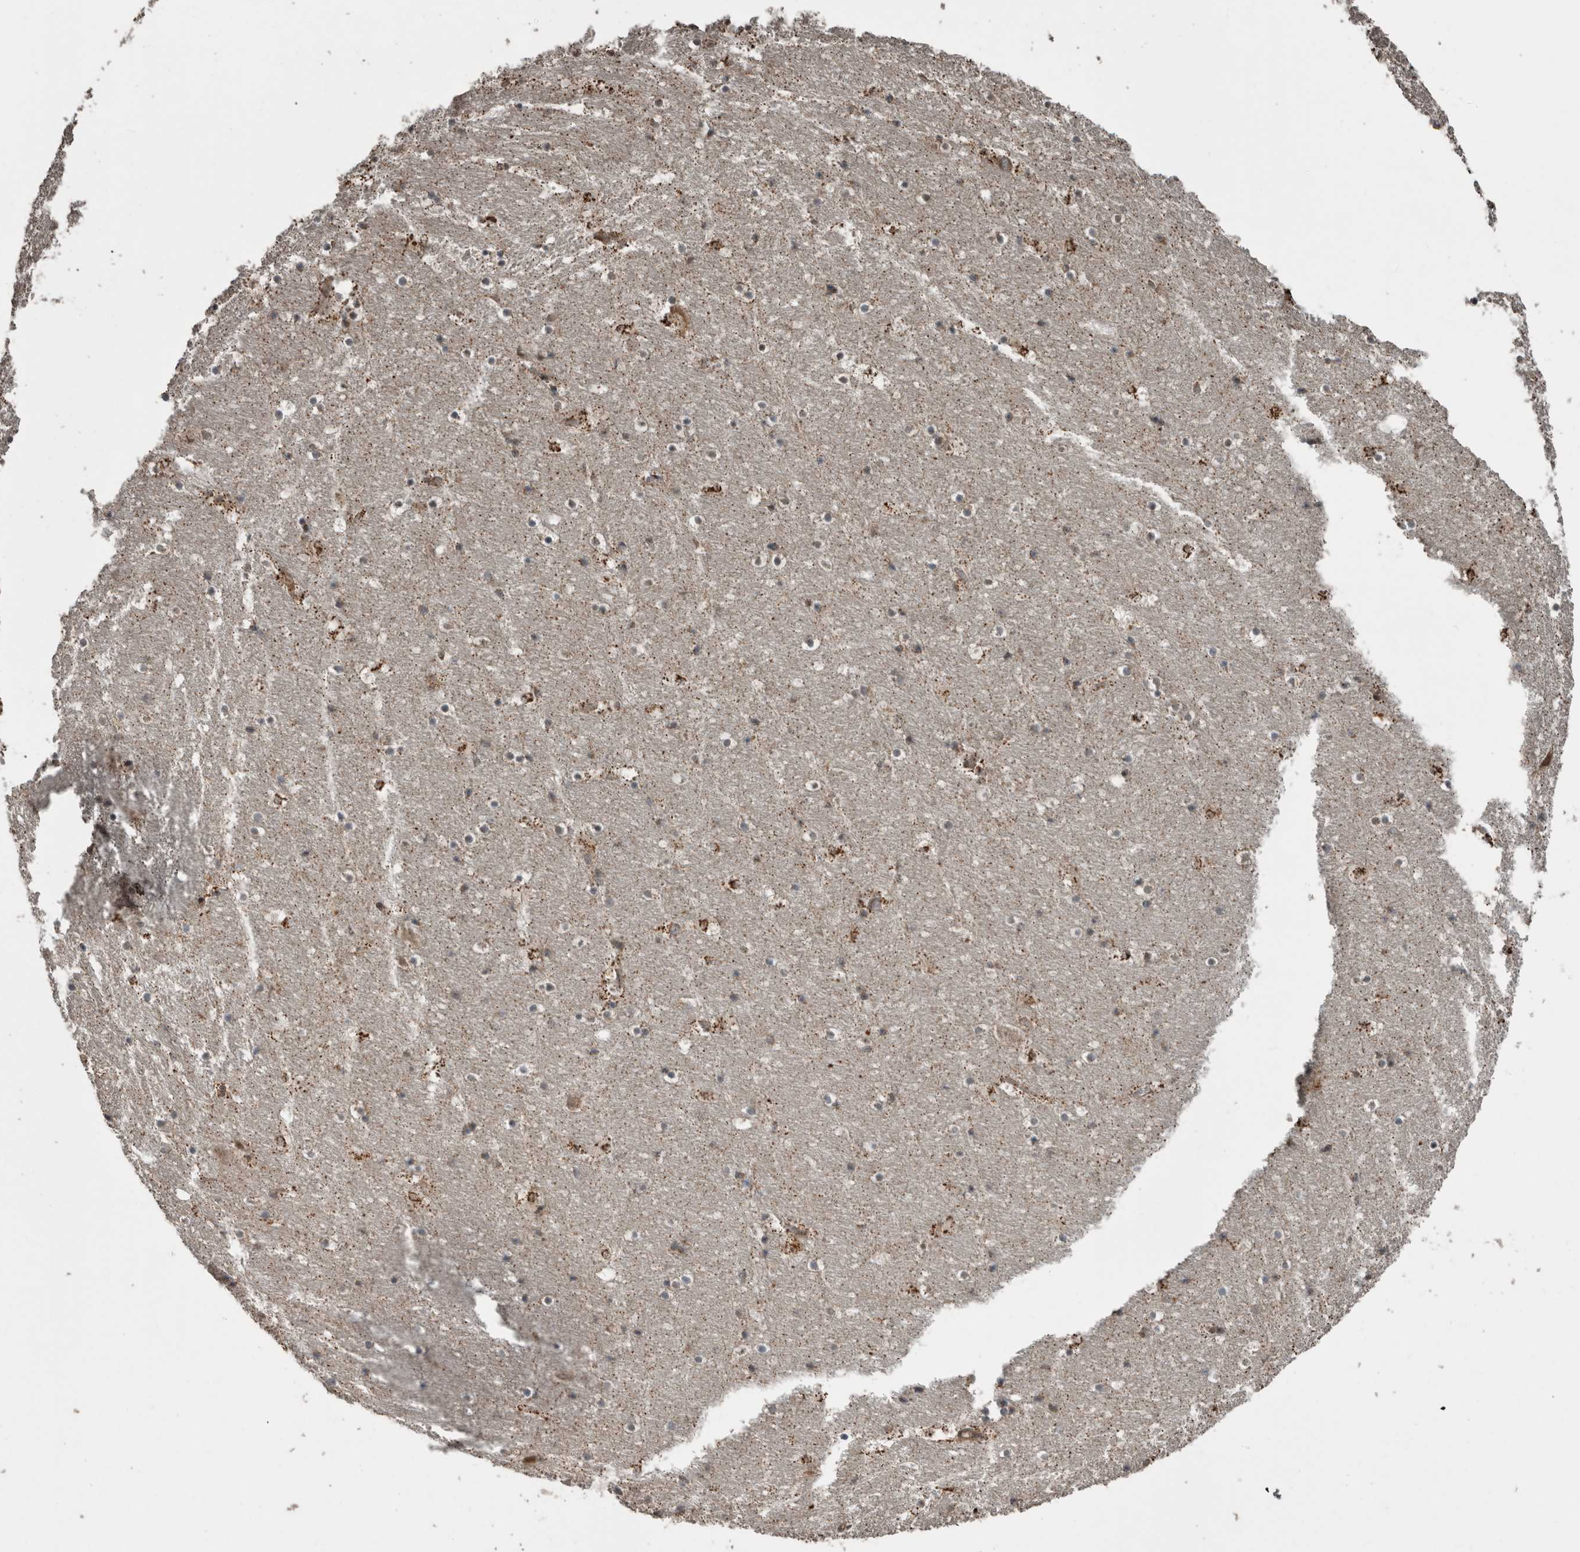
{"staining": {"intensity": "moderate", "quantity": "25%-75%", "location": "cytoplasmic/membranous"}, "tissue": "hippocampus", "cell_type": "Glial cells", "image_type": "normal", "snomed": [{"axis": "morphology", "description": "Normal tissue, NOS"}, {"axis": "topography", "description": "Hippocampus"}], "caption": "Moderate cytoplasmic/membranous expression for a protein is identified in approximately 25%-75% of glial cells of normal hippocampus using immunohistochemistry.", "gene": "RIOK3", "patient": {"sex": "male", "age": 45}}